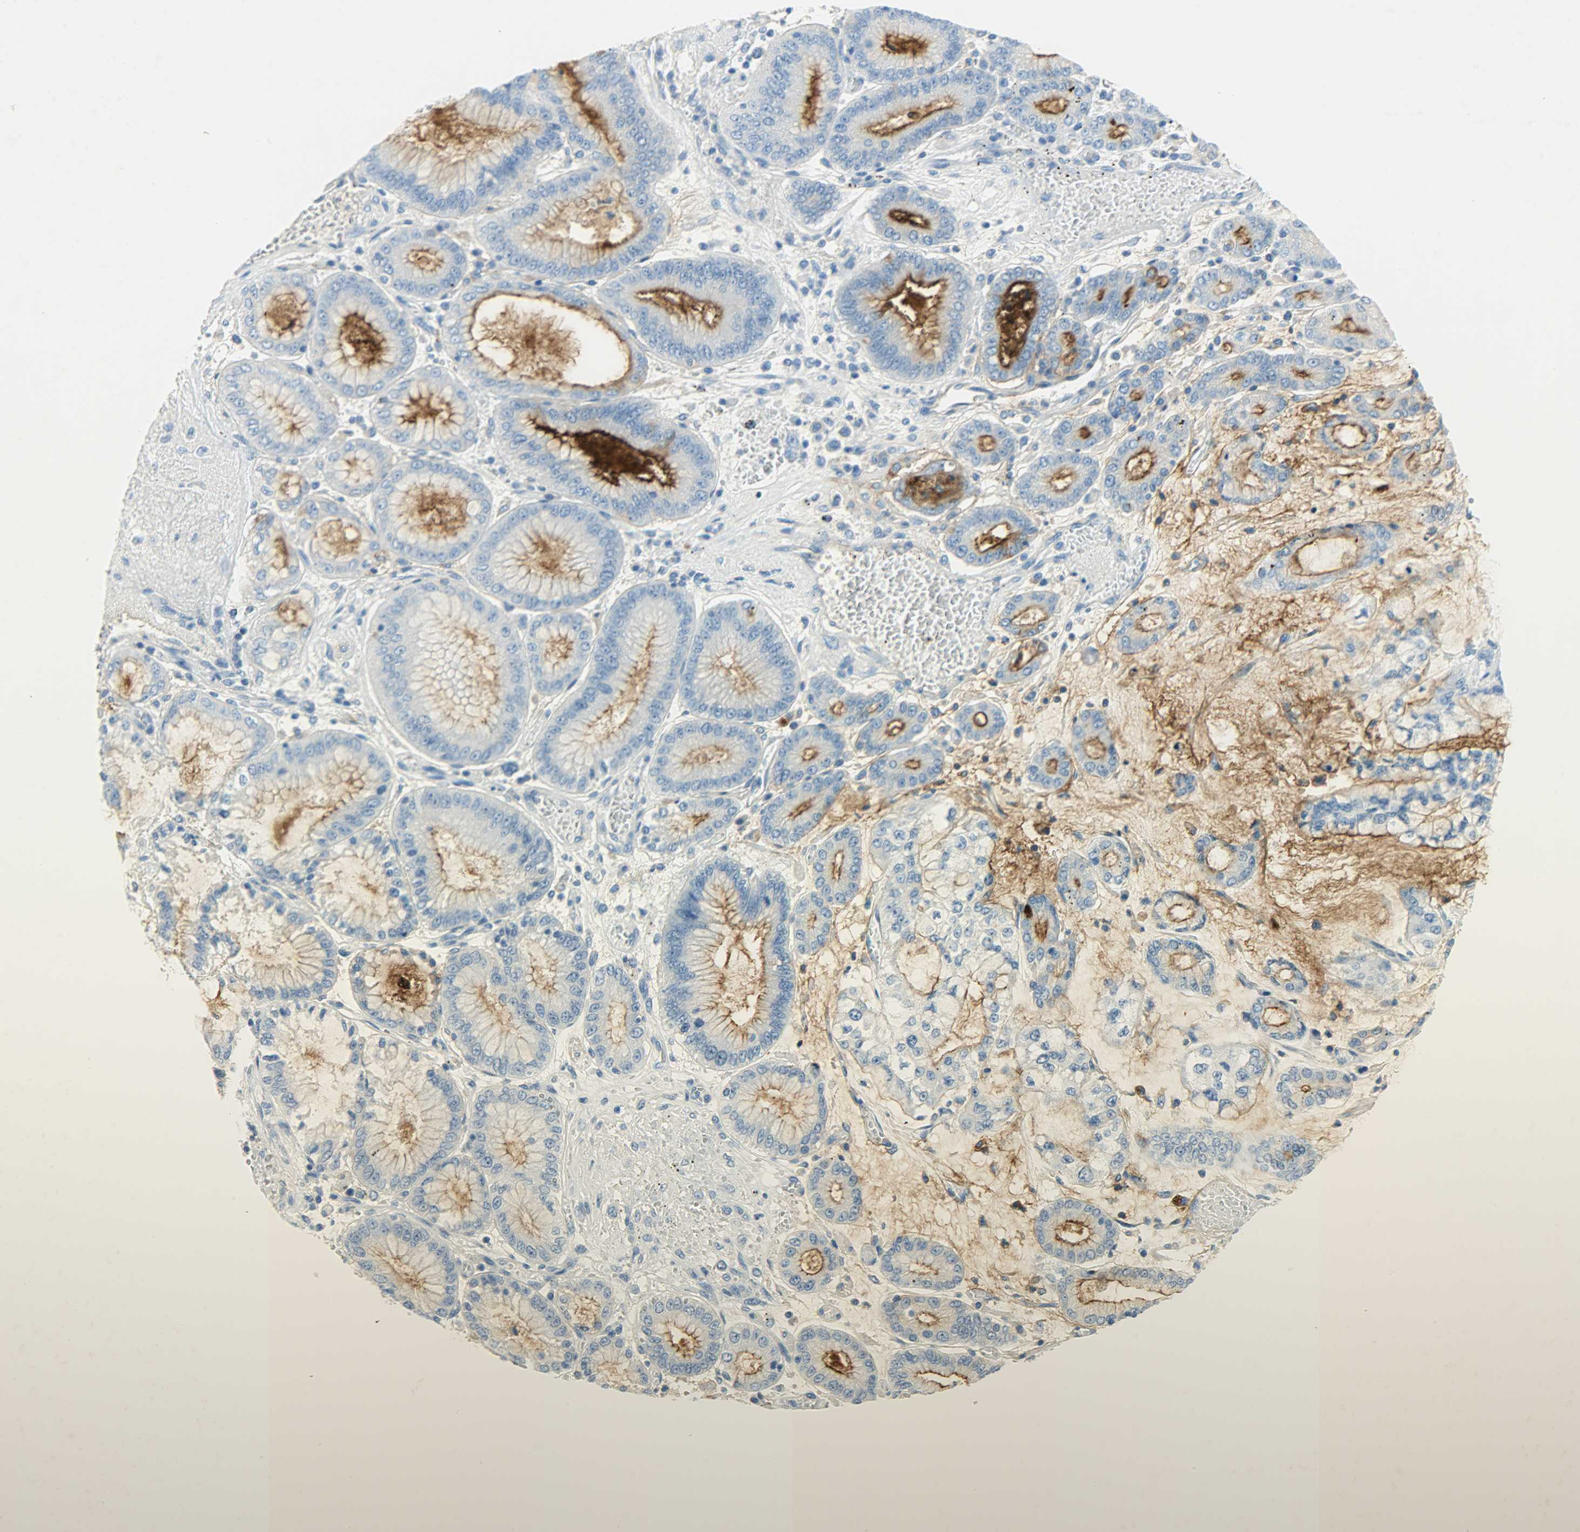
{"staining": {"intensity": "moderate", "quantity": "25%-75%", "location": "cytoplasmic/membranous"}, "tissue": "stomach cancer", "cell_type": "Tumor cells", "image_type": "cancer", "snomed": [{"axis": "morphology", "description": "Normal tissue, NOS"}, {"axis": "morphology", "description": "Adenocarcinoma, NOS"}, {"axis": "topography", "description": "Stomach, upper"}, {"axis": "topography", "description": "Stomach"}], "caption": "The image displays staining of adenocarcinoma (stomach), revealing moderate cytoplasmic/membranous protein staining (brown color) within tumor cells. The staining was performed using DAB to visualize the protein expression in brown, while the nuclei were stained in blue with hematoxylin (Magnification: 20x).", "gene": "PROM1", "patient": {"sex": "male", "age": 76}}